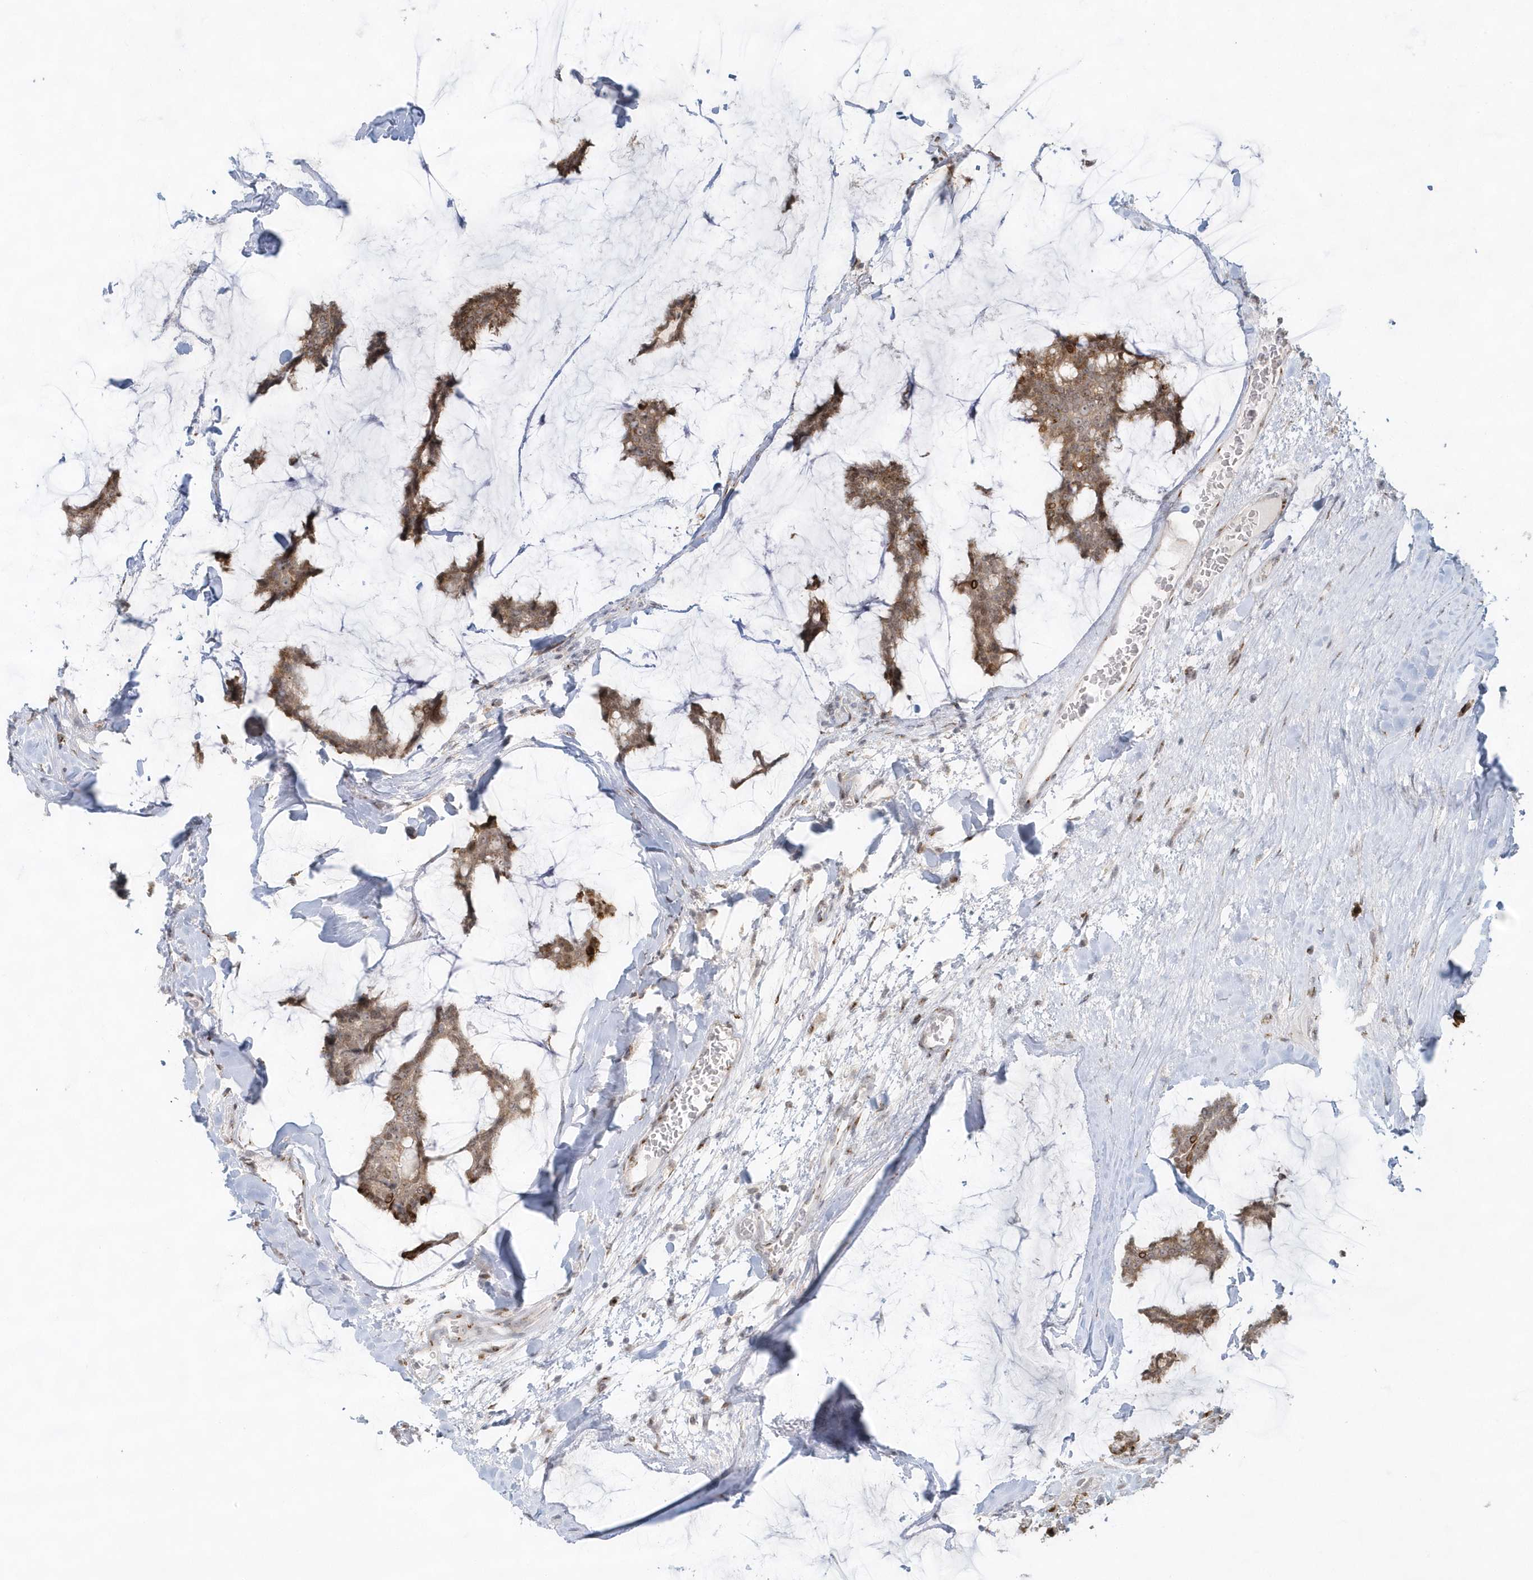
{"staining": {"intensity": "moderate", "quantity": ">75%", "location": "cytoplasmic/membranous"}, "tissue": "breast cancer", "cell_type": "Tumor cells", "image_type": "cancer", "snomed": [{"axis": "morphology", "description": "Duct carcinoma"}, {"axis": "topography", "description": "Breast"}], "caption": "Breast cancer (intraductal carcinoma) tissue exhibits moderate cytoplasmic/membranous staining in about >75% of tumor cells, visualized by immunohistochemistry. Ihc stains the protein of interest in brown and the nuclei are stained blue.", "gene": "DHFR", "patient": {"sex": "female", "age": 93}}